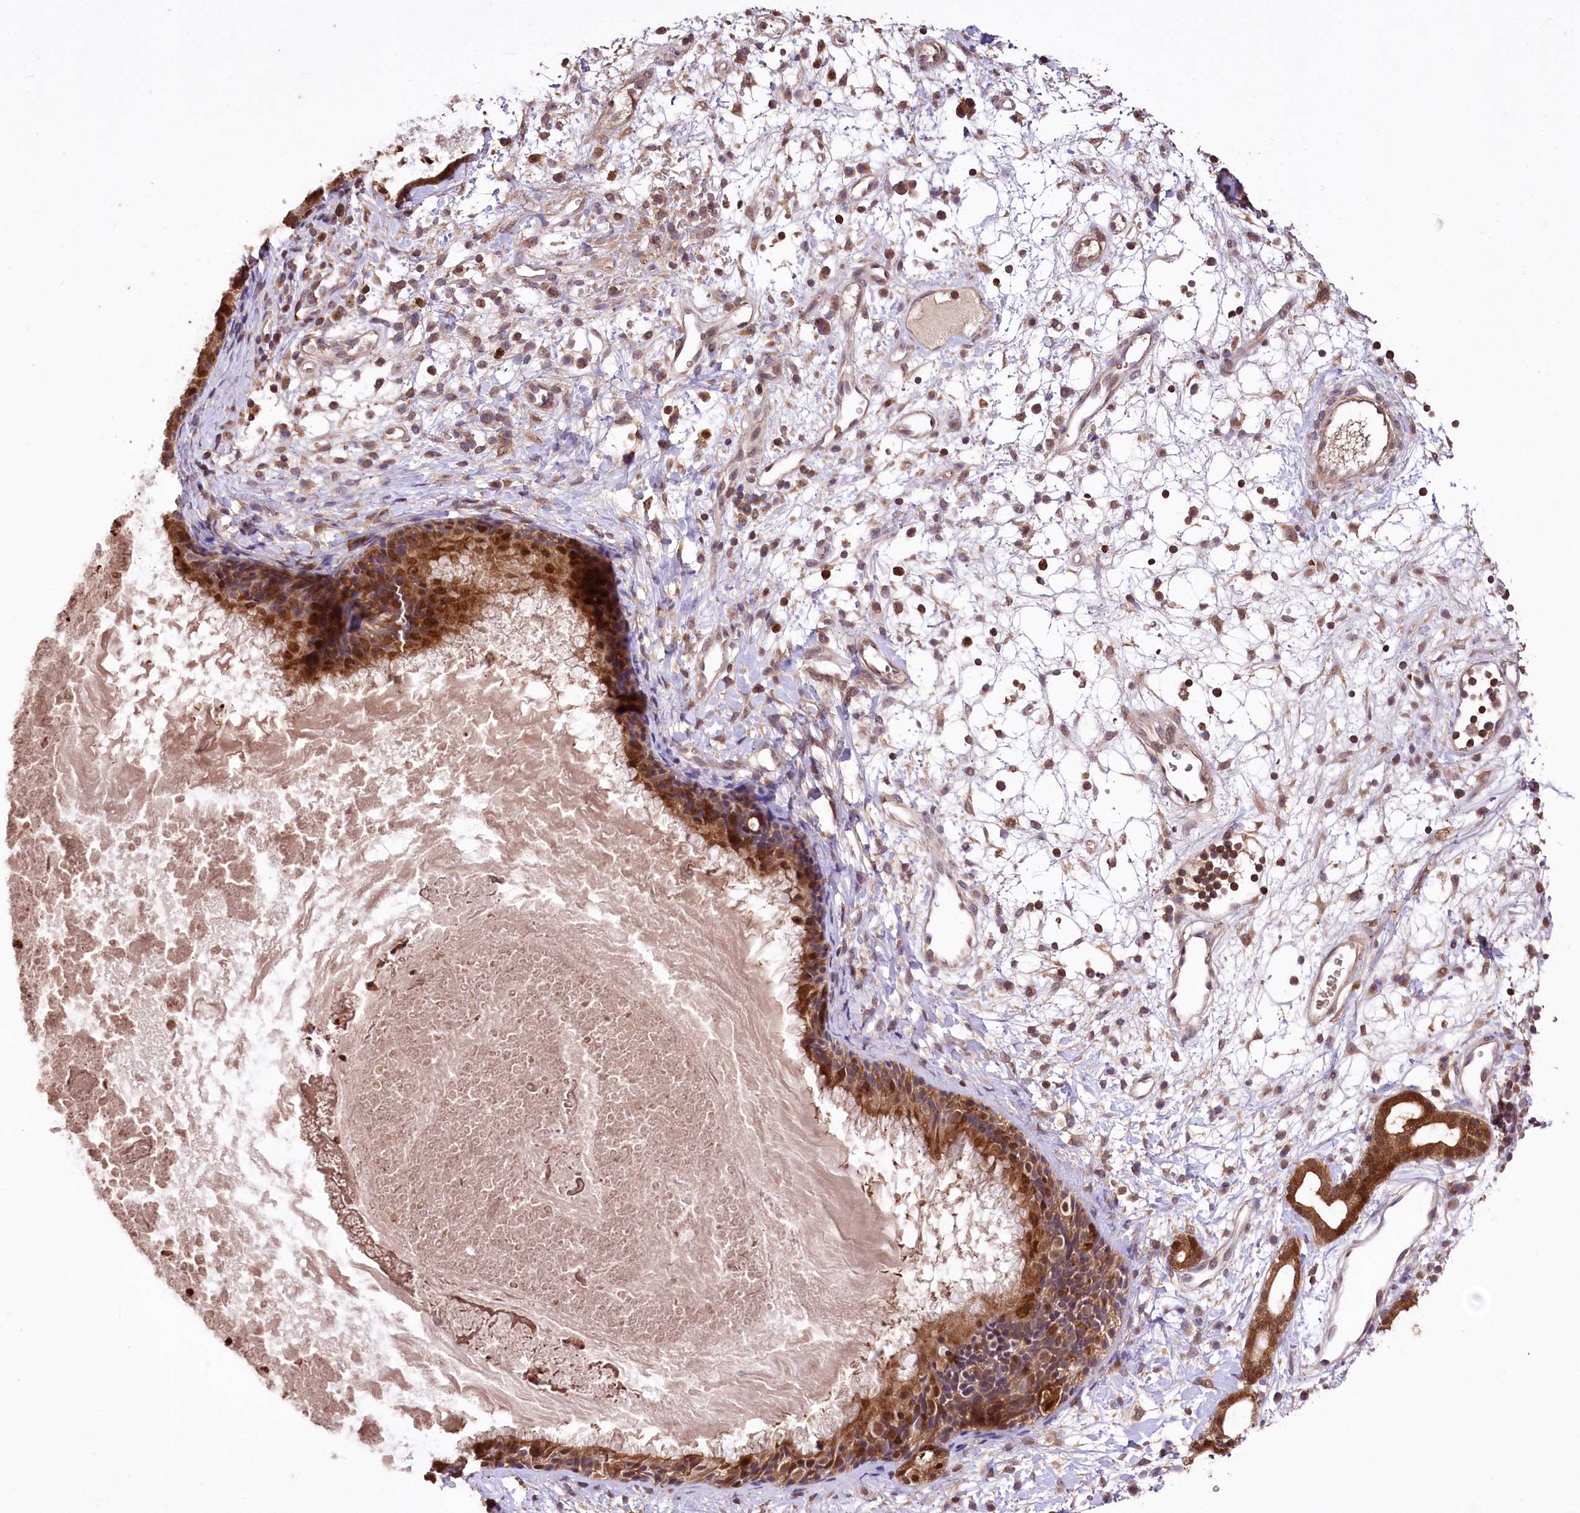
{"staining": {"intensity": "strong", "quantity": "25%-75%", "location": "cytoplasmic/membranous,nuclear"}, "tissue": "nasopharynx", "cell_type": "Respiratory epithelial cells", "image_type": "normal", "snomed": [{"axis": "morphology", "description": "Normal tissue, NOS"}, {"axis": "topography", "description": "Nasopharynx"}], "caption": "Respiratory epithelial cells exhibit high levels of strong cytoplasmic/membranous,nuclear expression in approximately 25%-75% of cells in benign nasopharynx. (DAB IHC, brown staining for protein, blue staining for nuclei).", "gene": "SERGEF", "patient": {"sex": "male", "age": 22}}